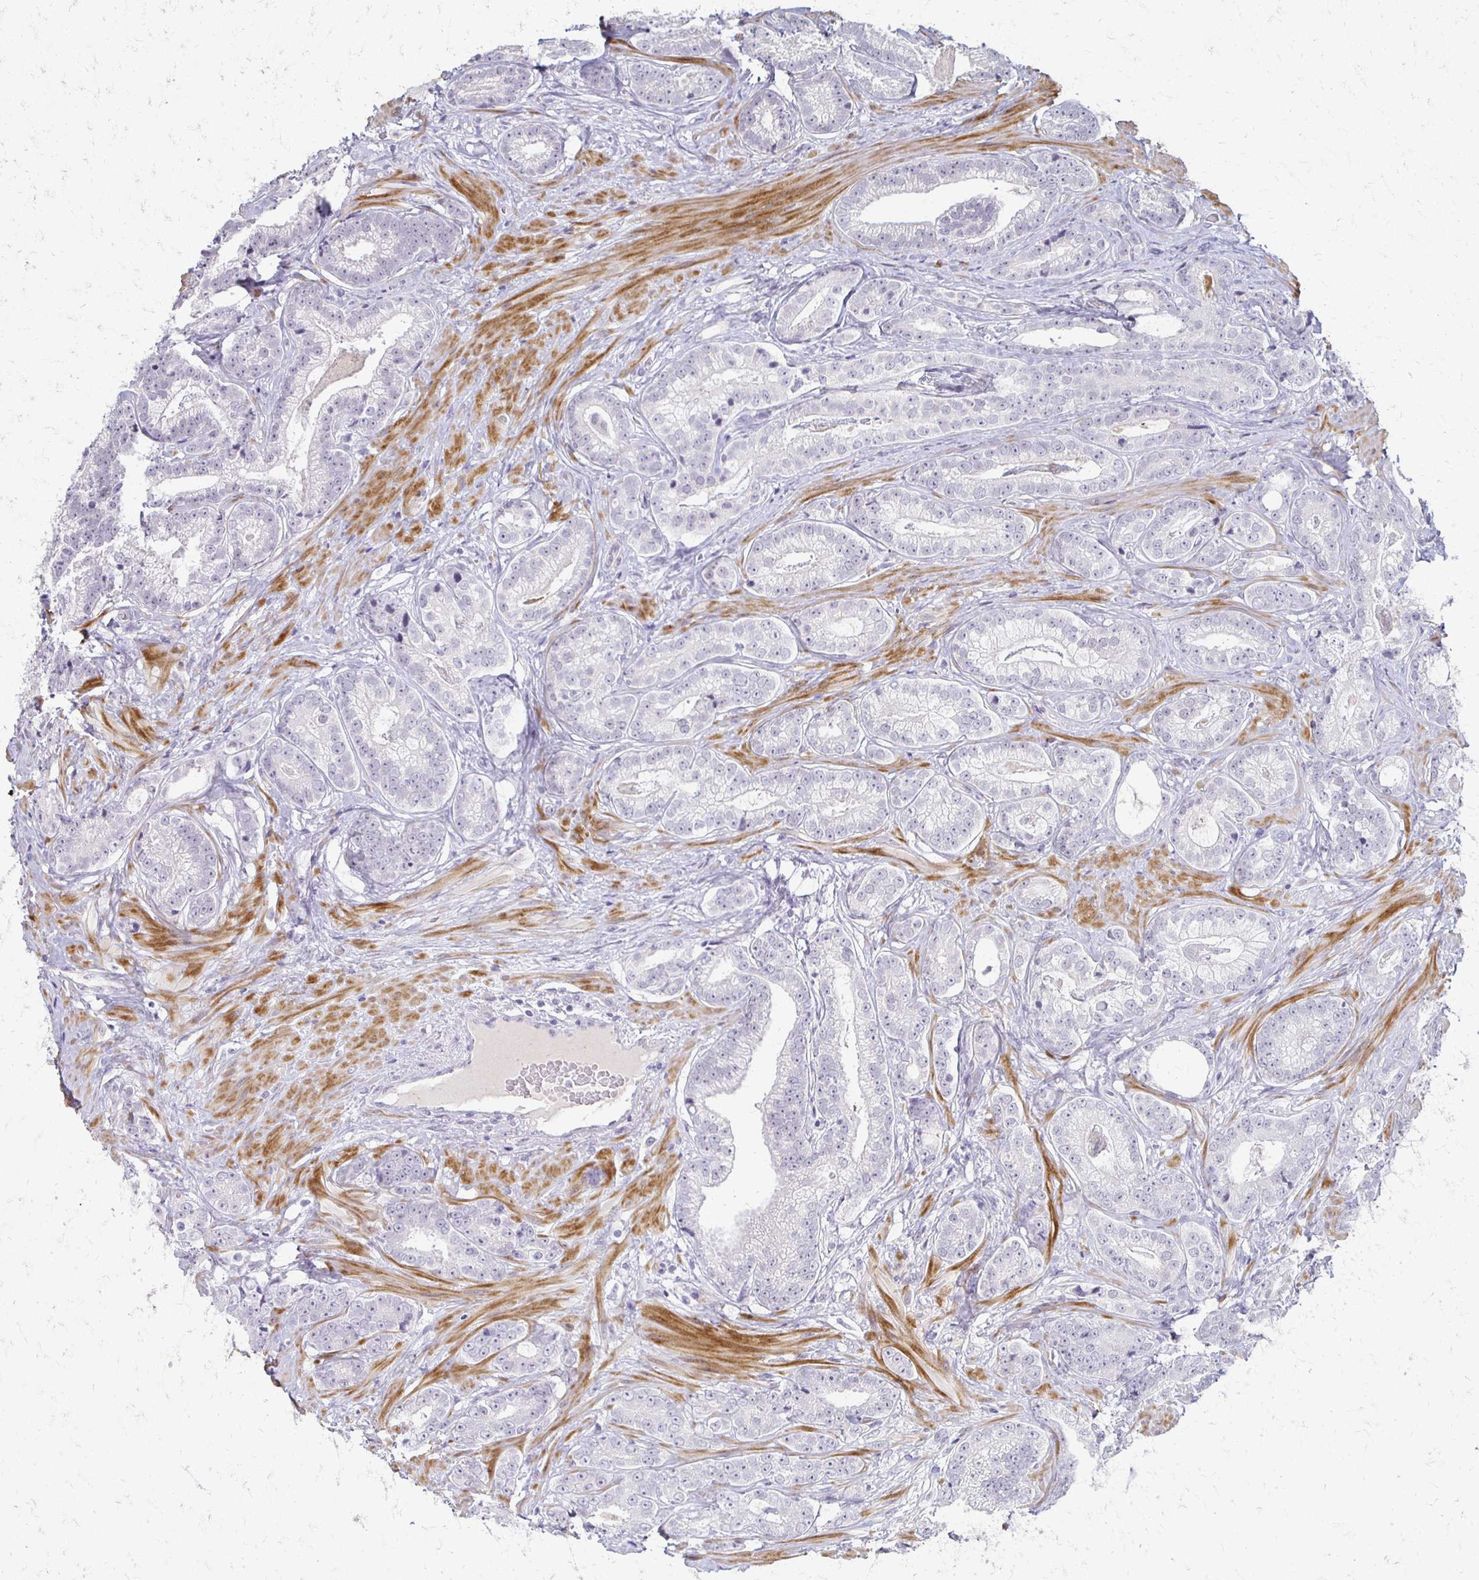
{"staining": {"intensity": "negative", "quantity": "none", "location": "none"}, "tissue": "prostate cancer", "cell_type": "Tumor cells", "image_type": "cancer", "snomed": [{"axis": "morphology", "description": "Adenocarcinoma, Low grade"}, {"axis": "topography", "description": "Prostate"}], "caption": "Low-grade adenocarcinoma (prostate) stained for a protein using immunohistochemistry (IHC) displays no staining tumor cells.", "gene": "FOXO4", "patient": {"sex": "male", "age": 61}}